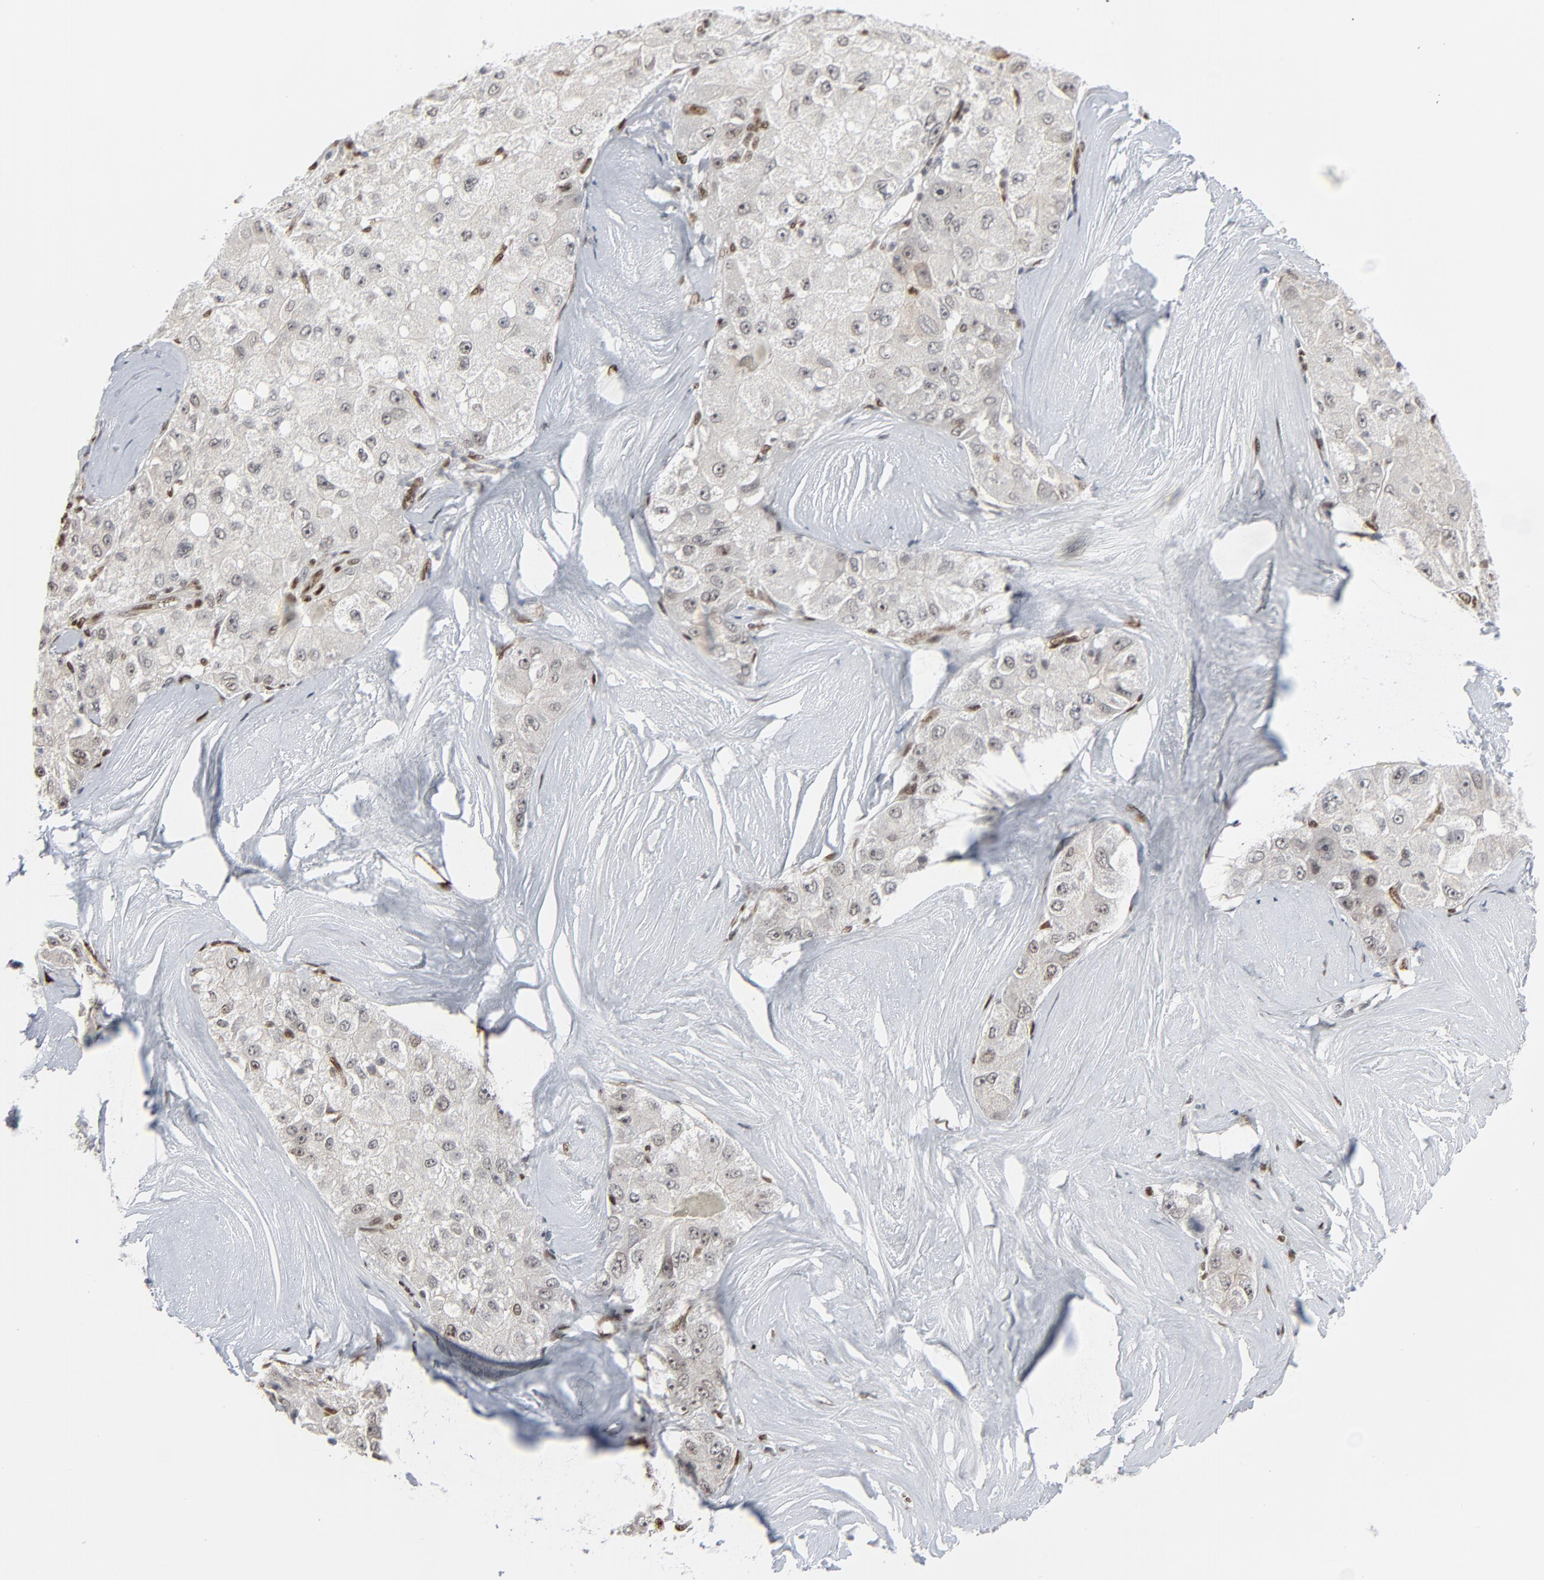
{"staining": {"intensity": "negative", "quantity": "none", "location": "none"}, "tissue": "liver cancer", "cell_type": "Tumor cells", "image_type": "cancer", "snomed": [{"axis": "morphology", "description": "Carcinoma, Hepatocellular, NOS"}, {"axis": "topography", "description": "Liver"}], "caption": "Protein analysis of hepatocellular carcinoma (liver) displays no significant positivity in tumor cells.", "gene": "CUX1", "patient": {"sex": "male", "age": 80}}